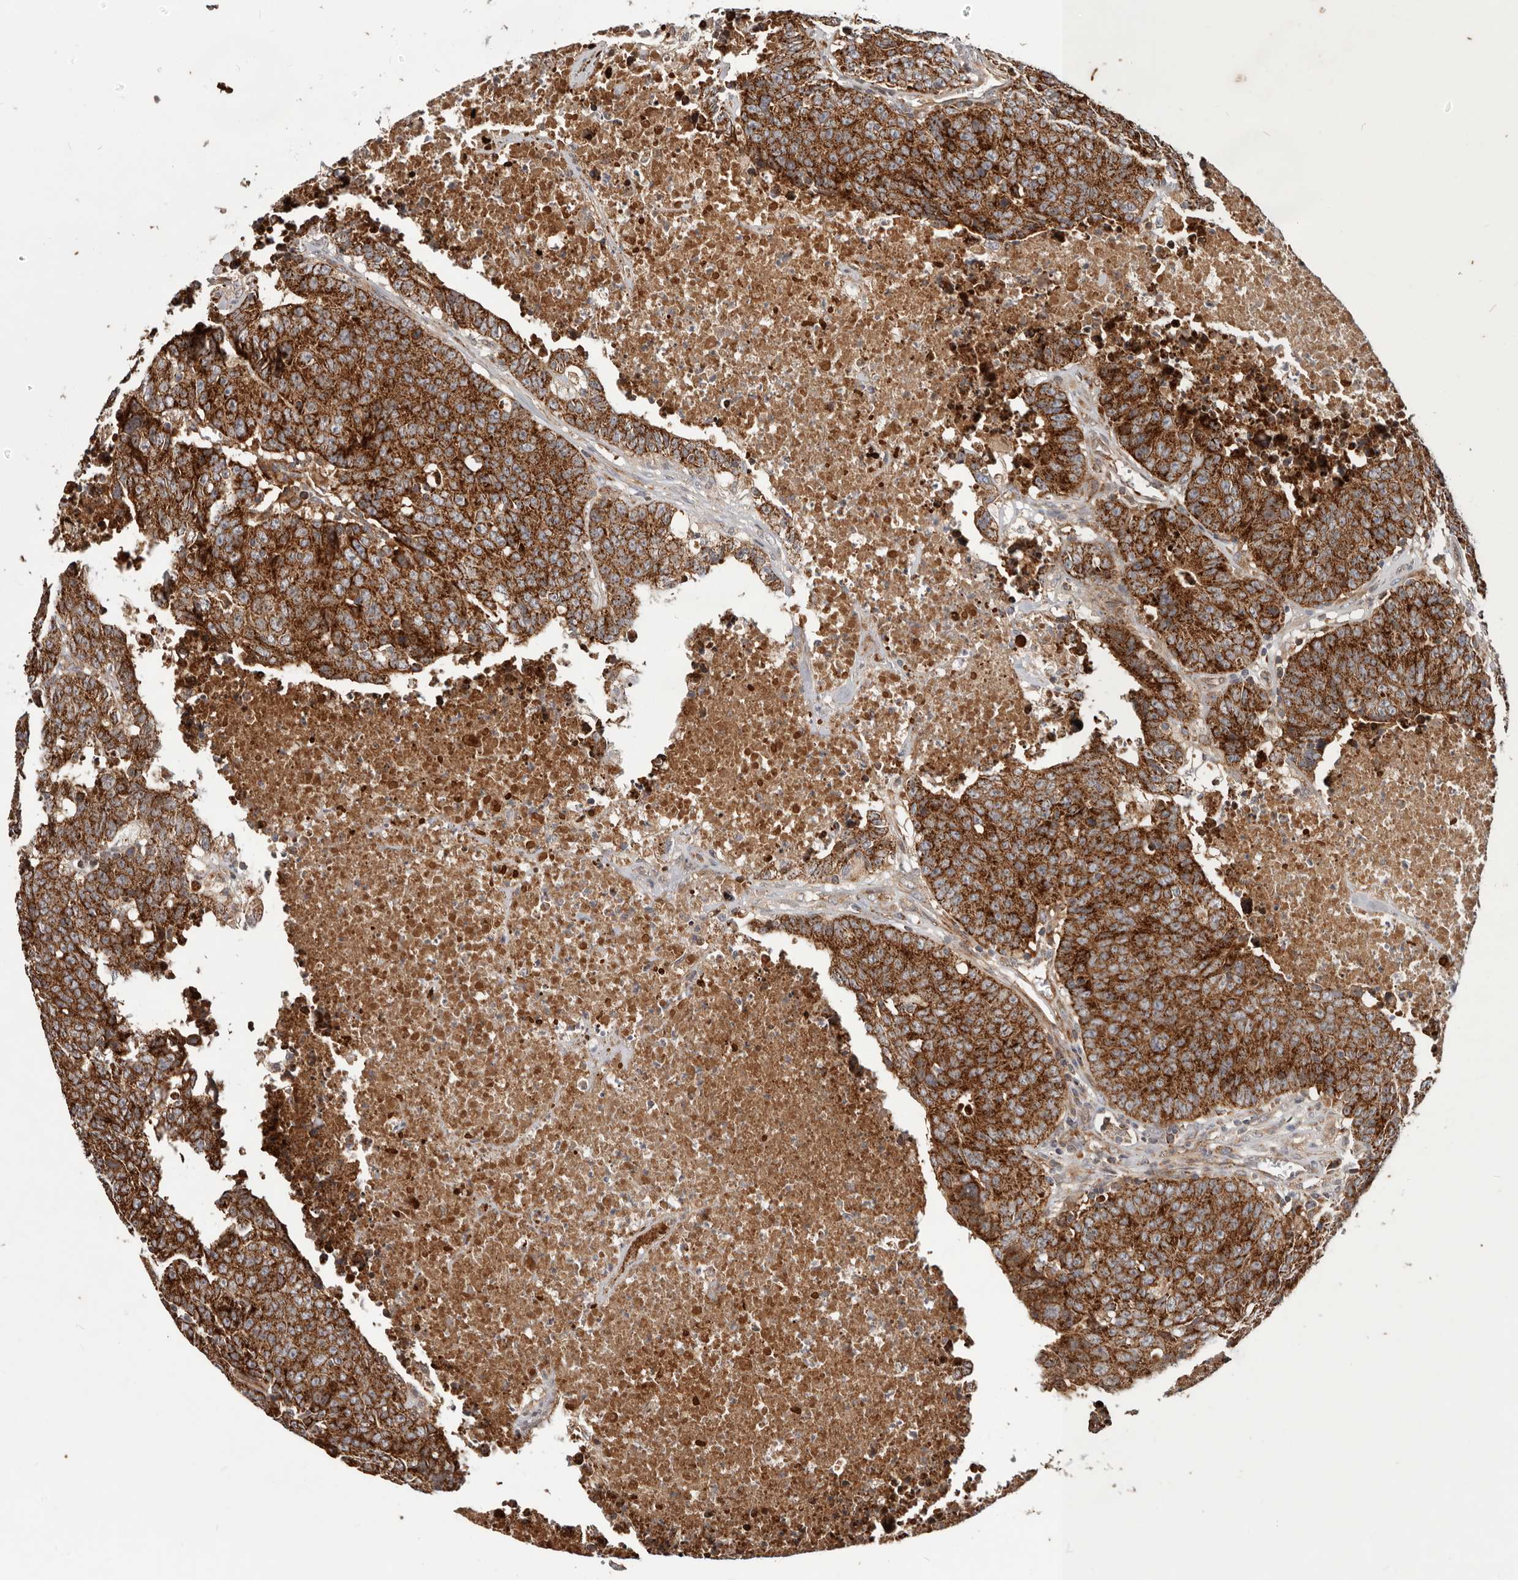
{"staining": {"intensity": "strong", "quantity": ">75%", "location": "cytoplasmic/membranous"}, "tissue": "colorectal cancer", "cell_type": "Tumor cells", "image_type": "cancer", "snomed": [{"axis": "morphology", "description": "Adenocarcinoma, NOS"}, {"axis": "topography", "description": "Colon"}], "caption": "The image displays staining of colorectal adenocarcinoma, revealing strong cytoplasmic/membranous protein positivity (brown color) within tumor cells.", "gene": "MRPS10", "patient": {"sex": "female", "age": 53}}